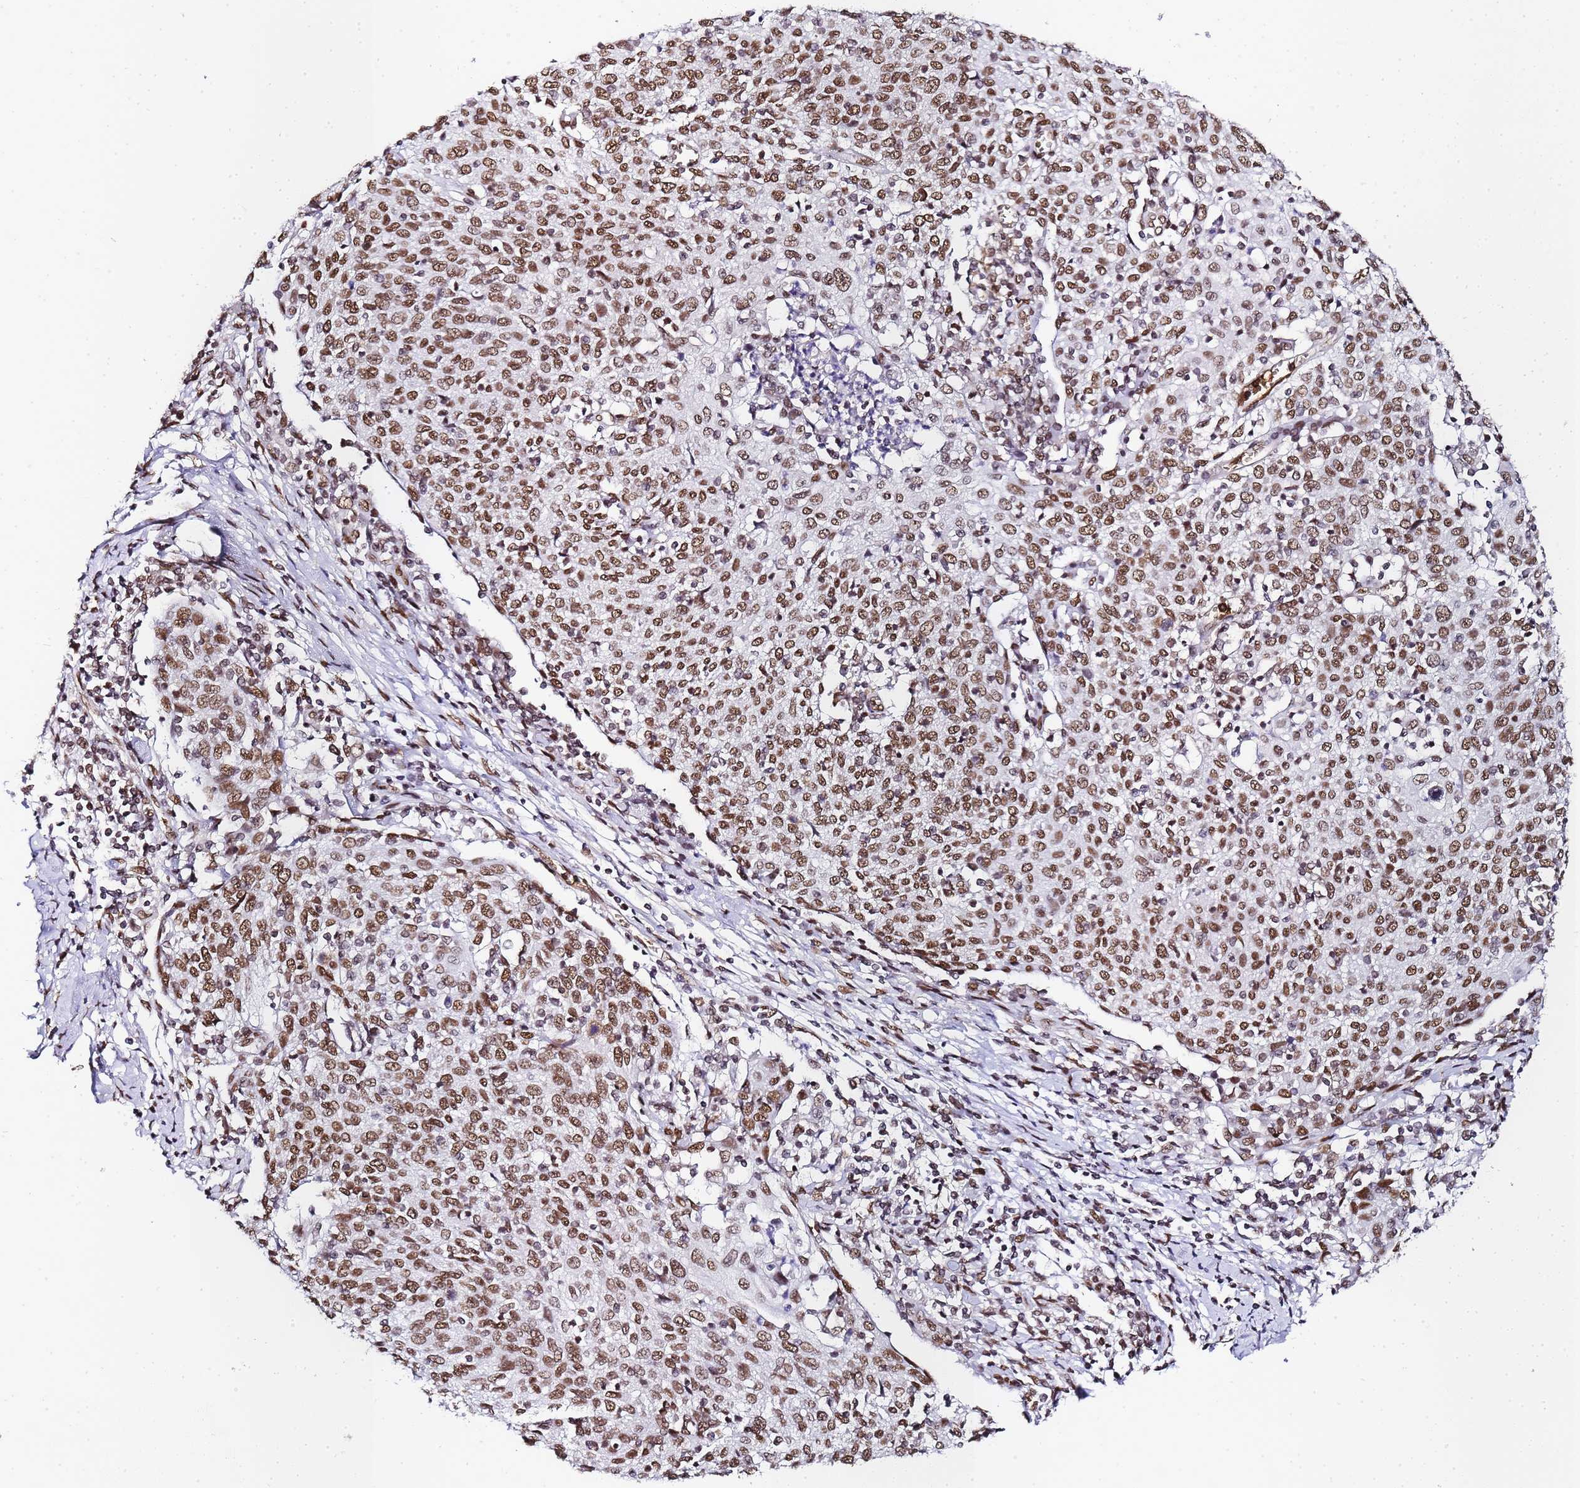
{"staining": {"intensity": "moderate", "quantity": ">75%", "location": "nuclear"}, "tissue": "cervical cancer", "cell_type": "Tumor cells", "image_type": "cancer", "snomed": [{"axis": "morphology", "description": "Squamous cell carcinoma, NOS"}, {"axis": "topography", "description": "Cervix"}], "caption": "A brown stain shows moderate nuclear expression of a protein in cervical cancer tumor cells. The staining was performed using DAB (3,3'-diaminobenzidine), with brown indicating positive protein expression. Nuclei are stained blue with hematoxylin.", "gene": "POLR1A", "patient": {"sex": "female", "age": 52}}